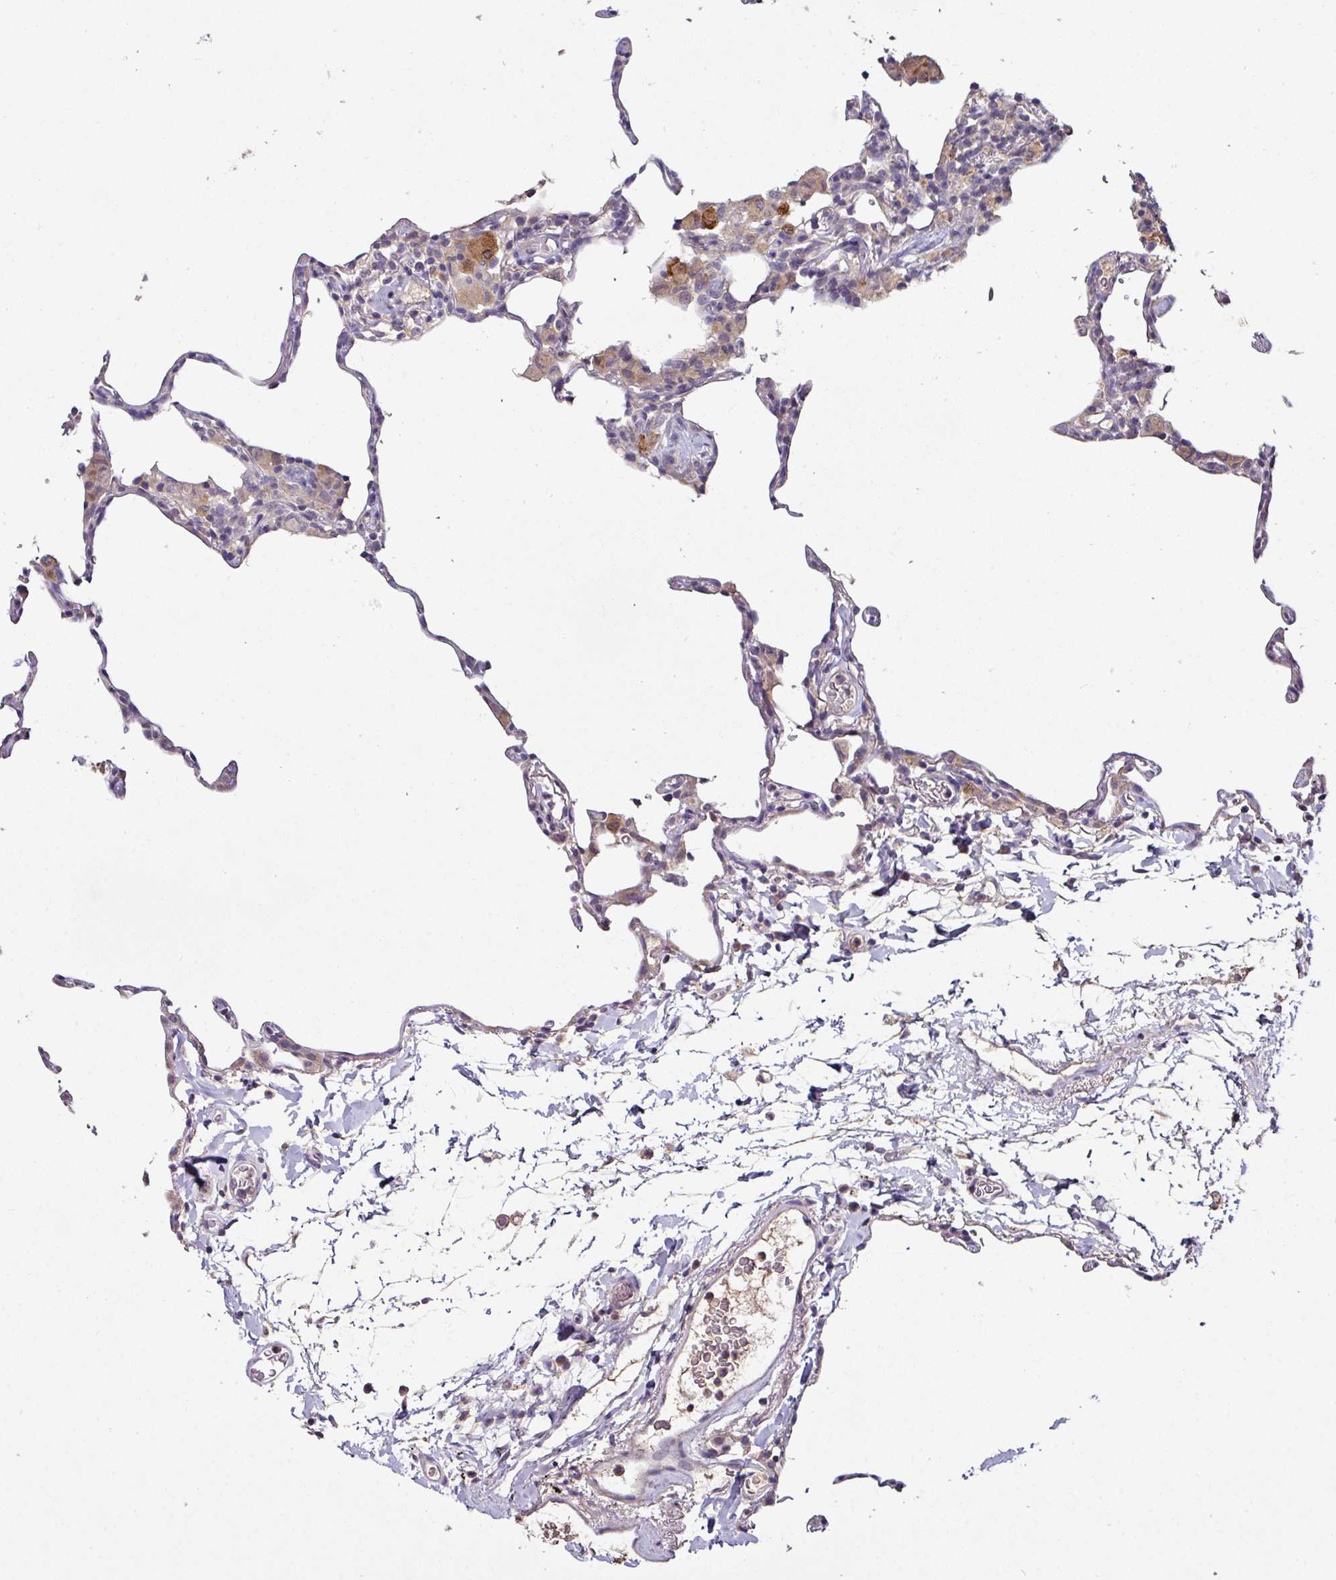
{"staining": {"intensity": "negative", "quantity": "none", "location": "none"}, "tissue": "lung", "cell_type": "Alveolar cells", "image_type": "normal", "snomed": [{"axis": "morphology", "description": "Normal tissue, NOS"}, {"axis": "topography", "description": "Lung"}], "caption": "The micrograph displays no significant positivity in alveolar cells of lung.", "gene": "AEBP2", "patient": {"sex": "female", "age": 57}}